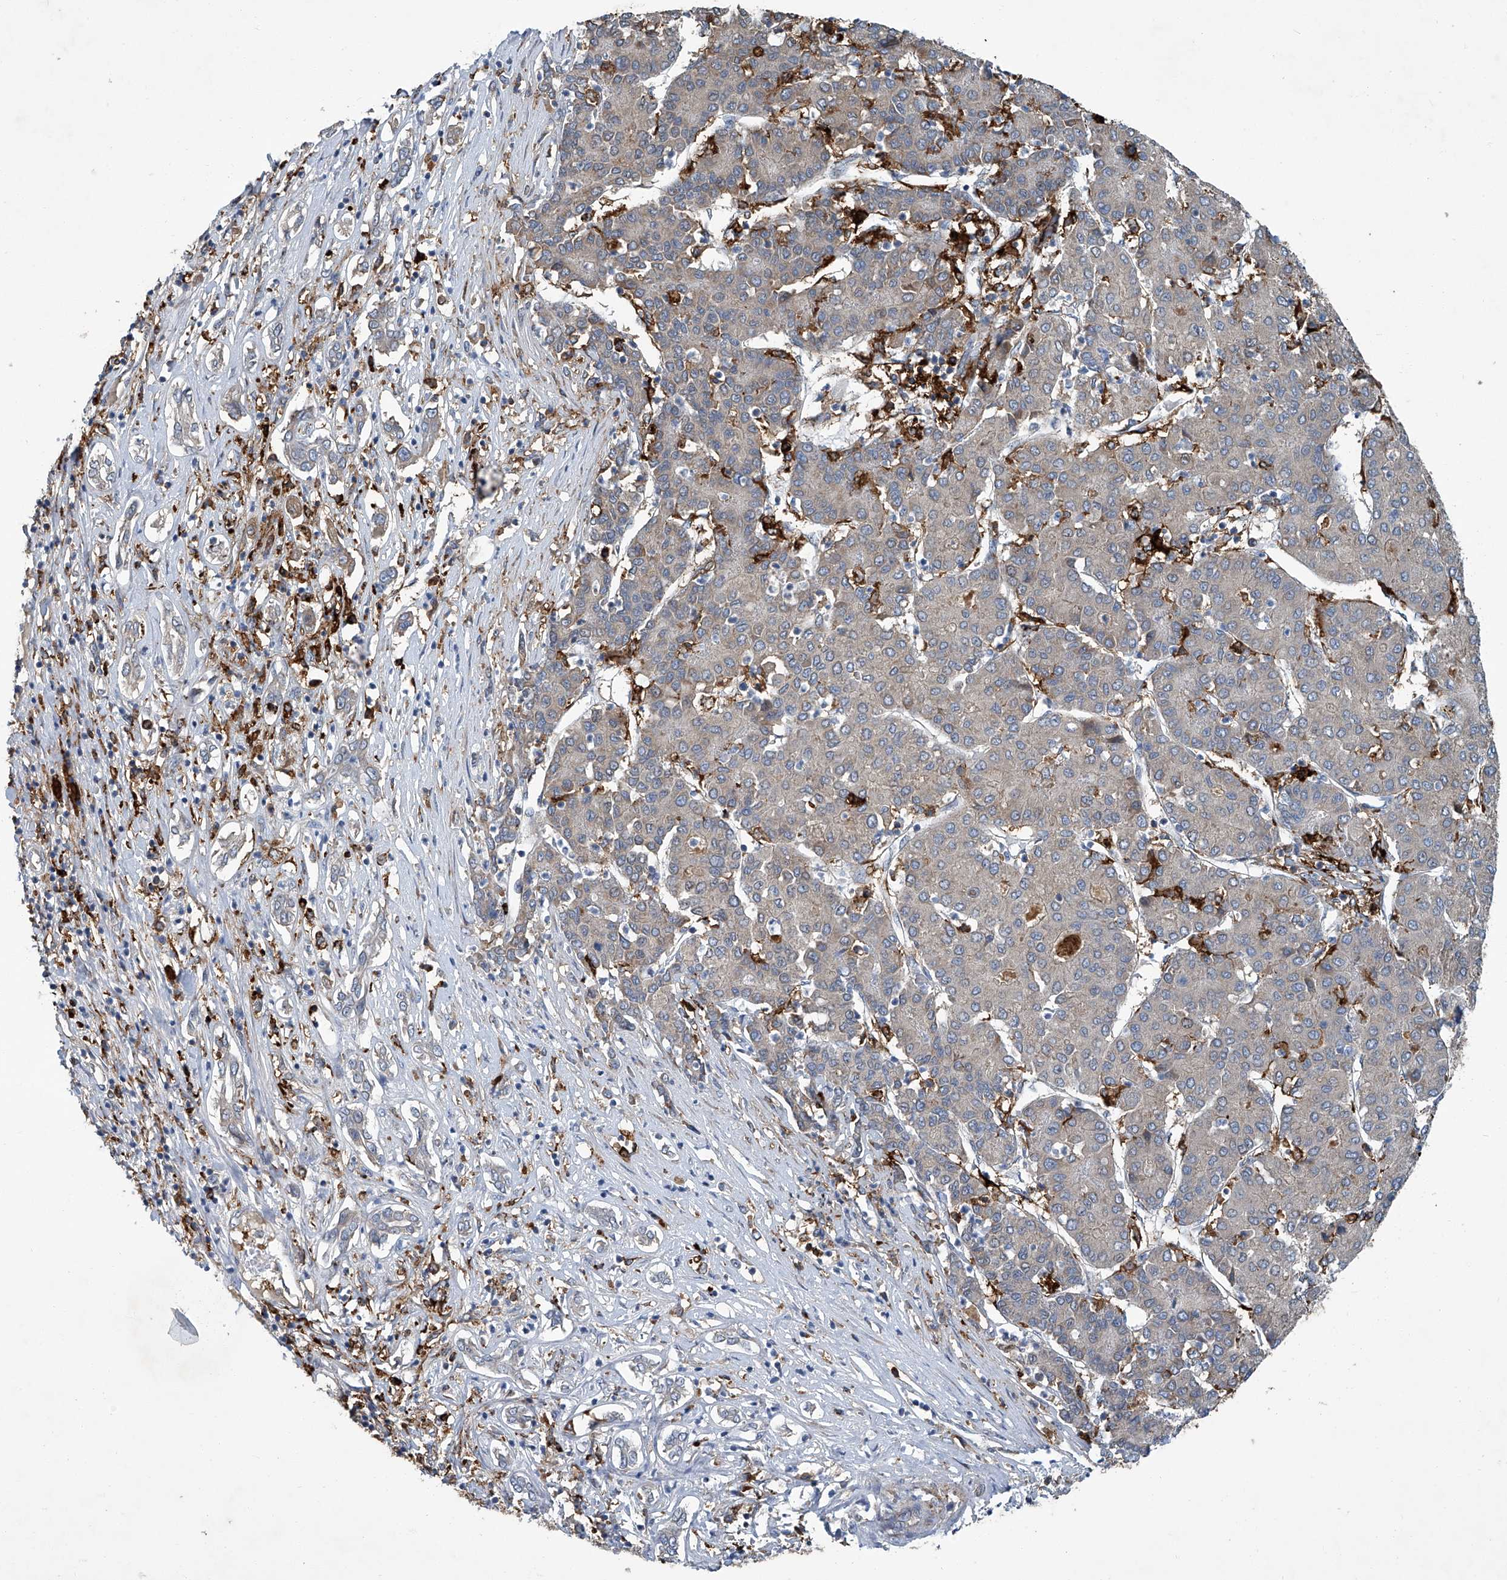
{"staining": {"intensity": "weak", "quantity": "<25%", "location": "cytoplasmic/membranous"}, "tissue": "liver cancer", "cell_type": "Tumor cells", "image_type": "cancer", "snomed": [{"axis": "morphology", "description": "Carcinoma, Hepatocellular, NOS"}, {"axis": "topography", "description": "Liver"}], "caption": "Immunohistochemistry (IHC) photomicrograph of human liver hepatocellular carcinoma stained for a protein (brown), which shows no staining in tumor cells.", "gene": "FAM167A", "patient": {"sex": "male", "age": 65}}